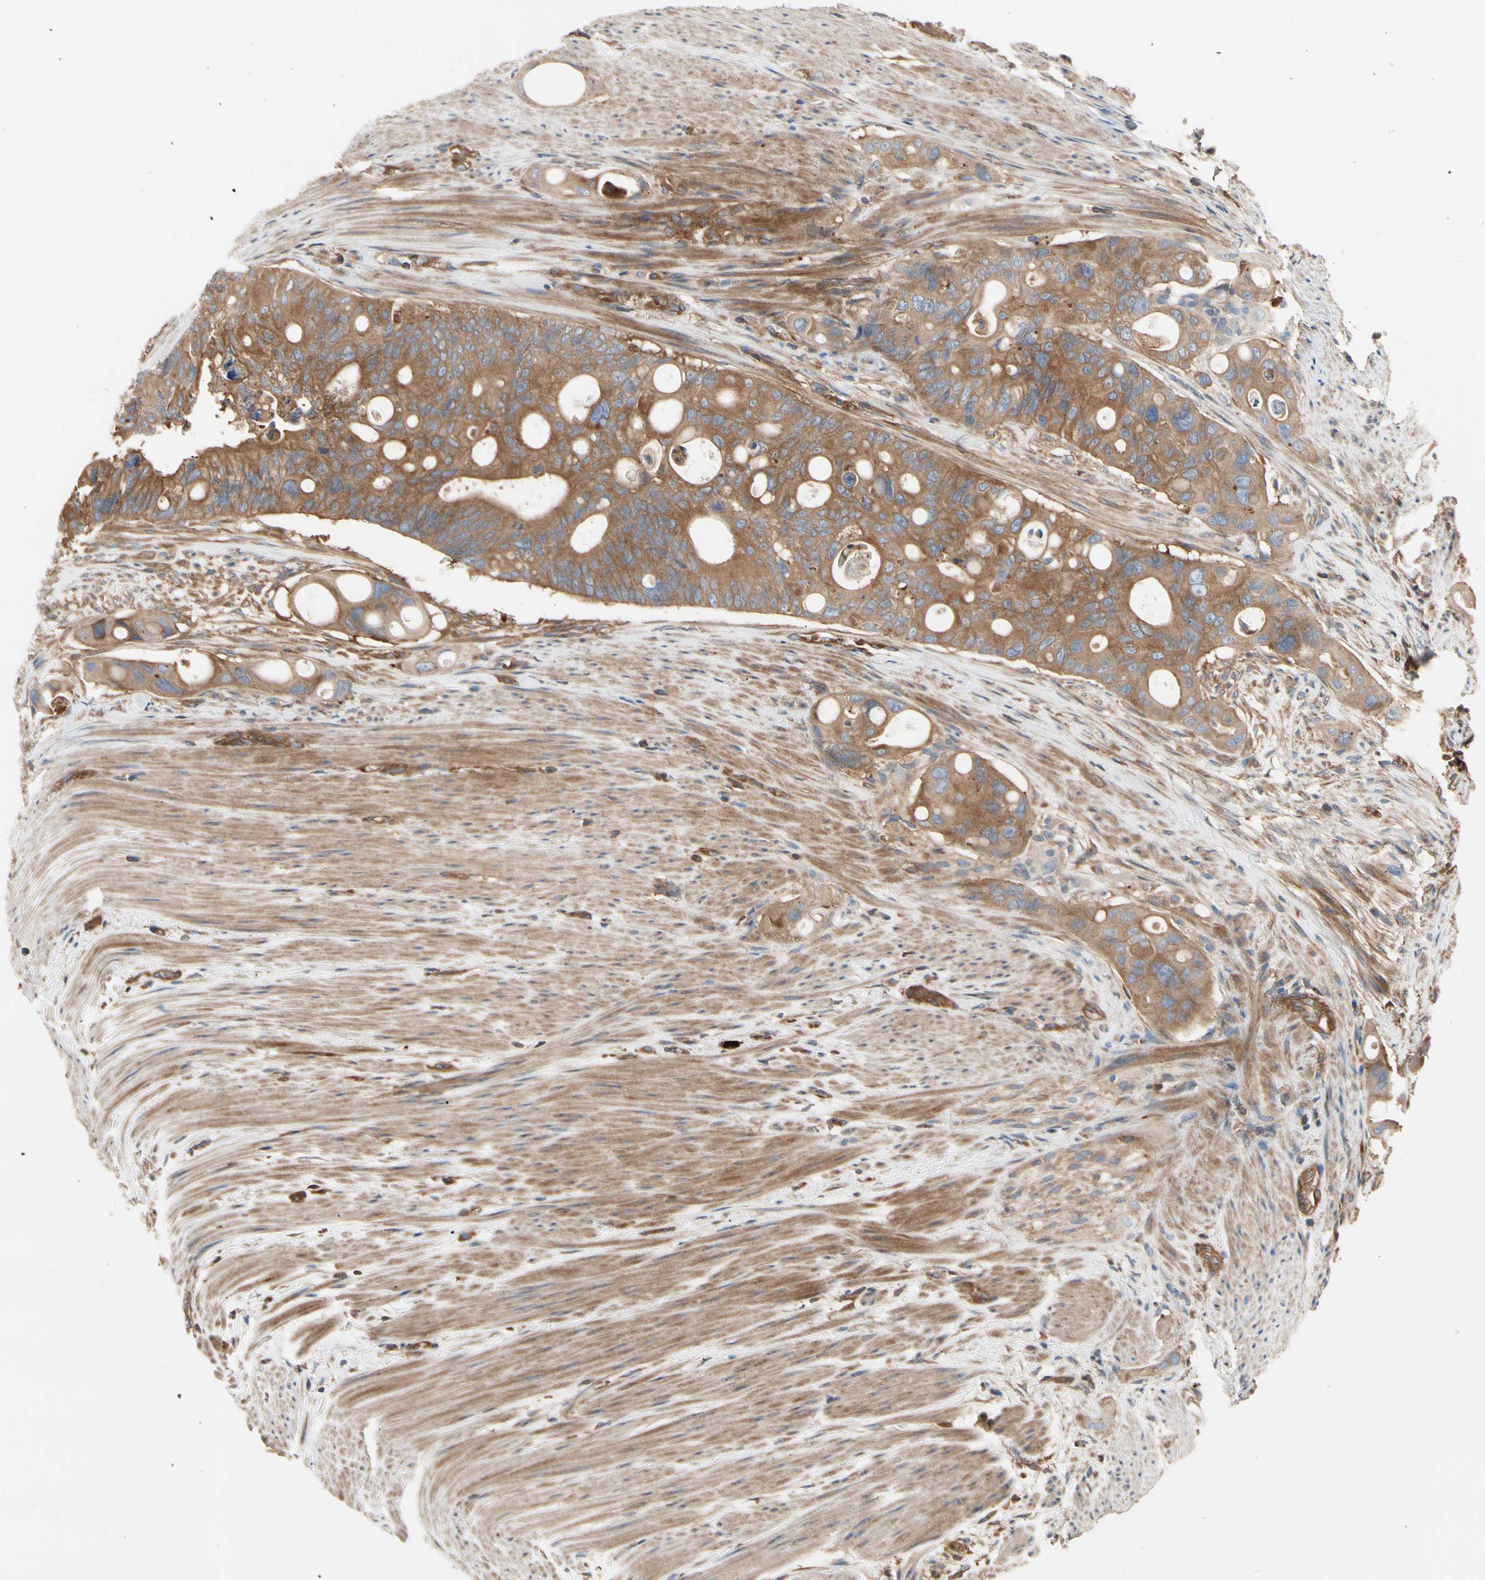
{"staining": {"intensity": "moderate", "quantity": ">75%", "location": "cytoplasmic/membranous"}, "tissue": "colorectal cancer", "cell_type": "Tumor cells", "image_type": "cancer", "snomed": [{"axis": "morphology", "description": "Adenocarcinoma, NOS"}, {"axis": "topography", "description": "Colon"}], "caption": "DAB immunohistochemical staining of human colorectal adenocarcinoma shows moderate cytoplasmic/membranous protein staining in about >75% of tumor cells.", "gene": "ROCK1", "patient": {"sex": "female", "age": 57}}